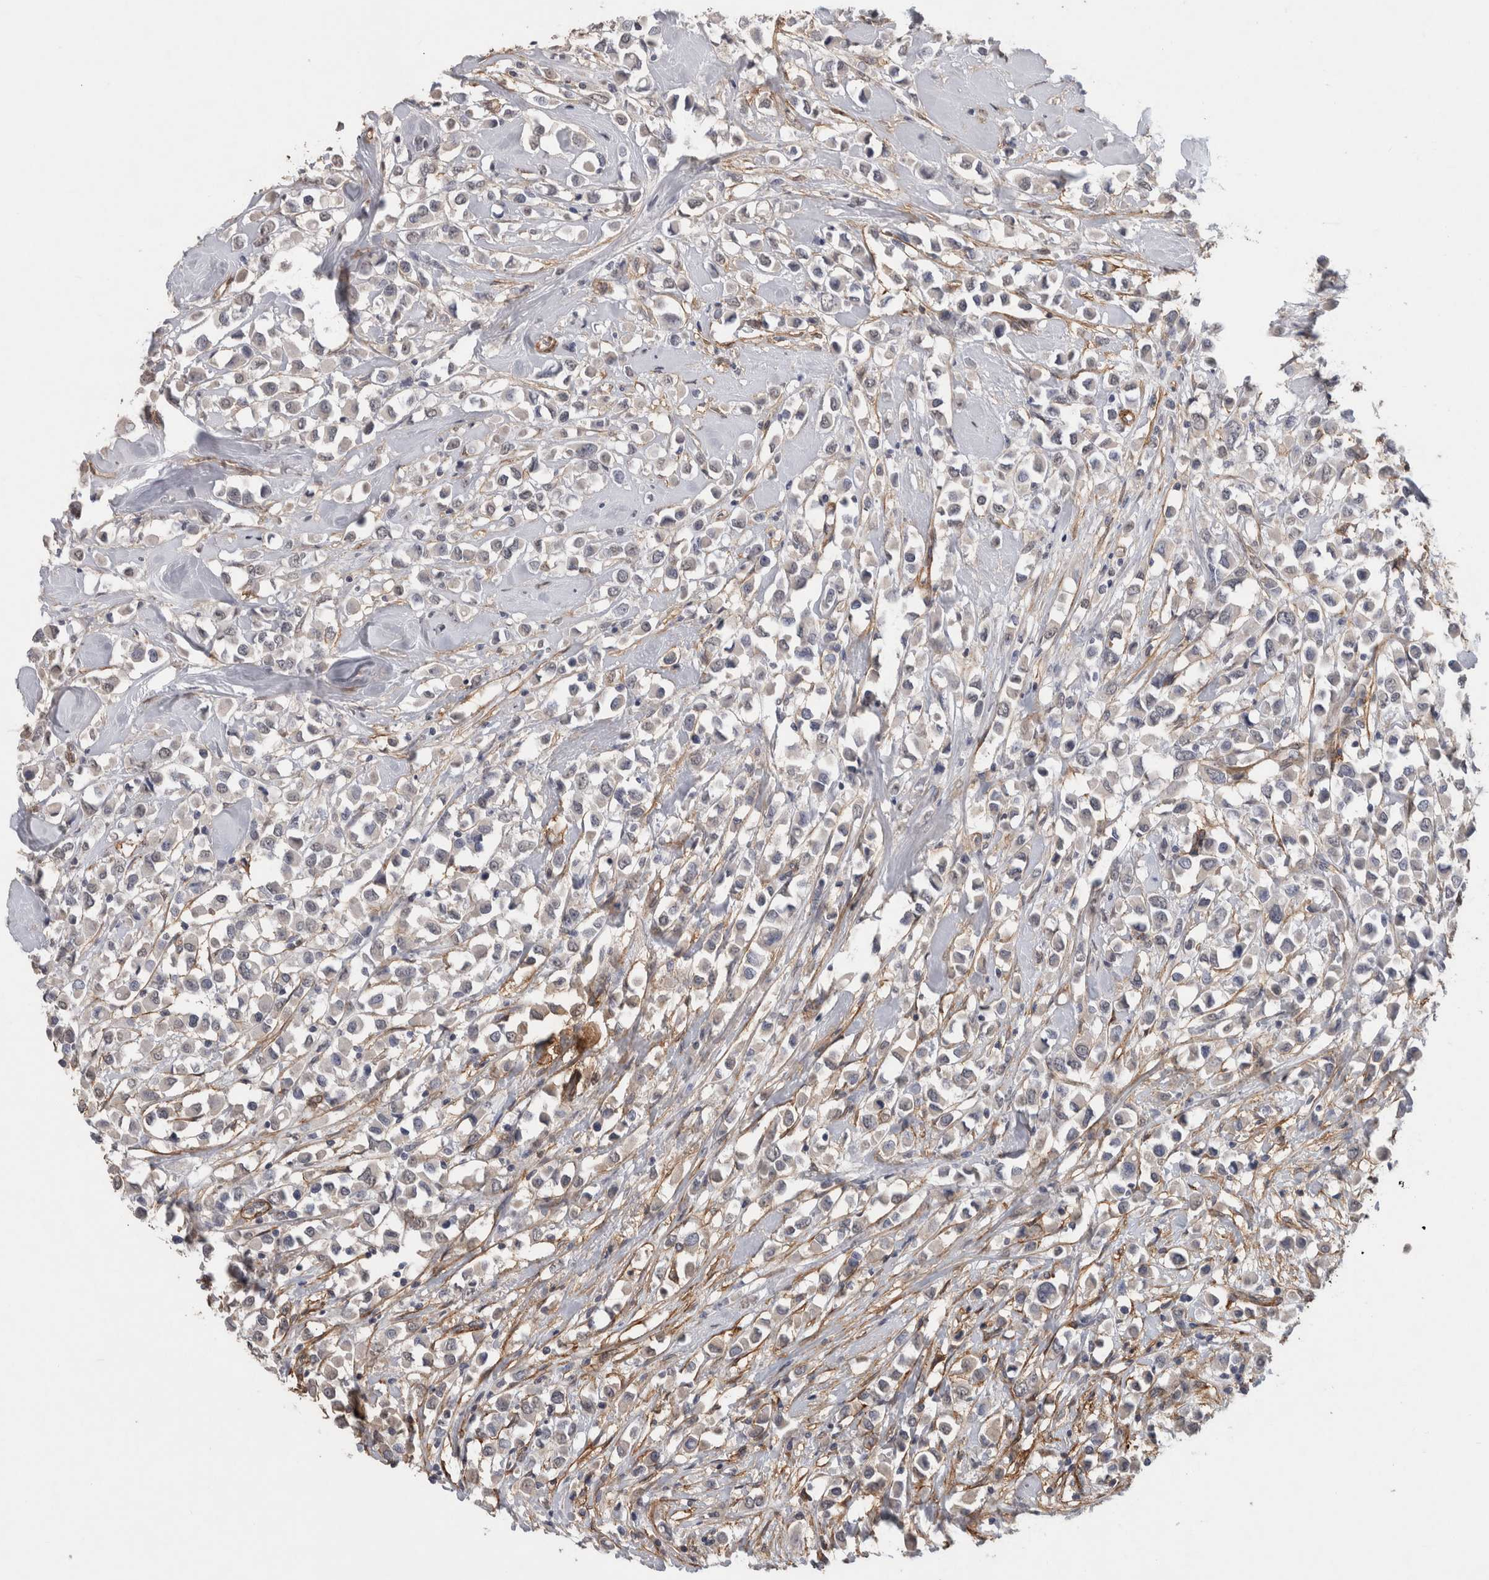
{"staining": {"intensity": "negative", "quantity": "none", "location": "none"}, "tissue": "breast cancer", "cell_type": "Tumor cells", "image_type": "cancer", "snomed": [{"axis": "morphology", "description": "Duct carcinoma"}, {"axis": "topography", "description": "Breast"}], "caption": "High magnification brightfield microscopy of breast cancer (intraductal carcinoma) stained with DAB (3,3'-diaminobenzidine) (brown) and counterstained with hematoxylin (blue): tumor cells show no significant expression.", "gene": "RECK", "patient": {"sex": "female", "age": 61}}